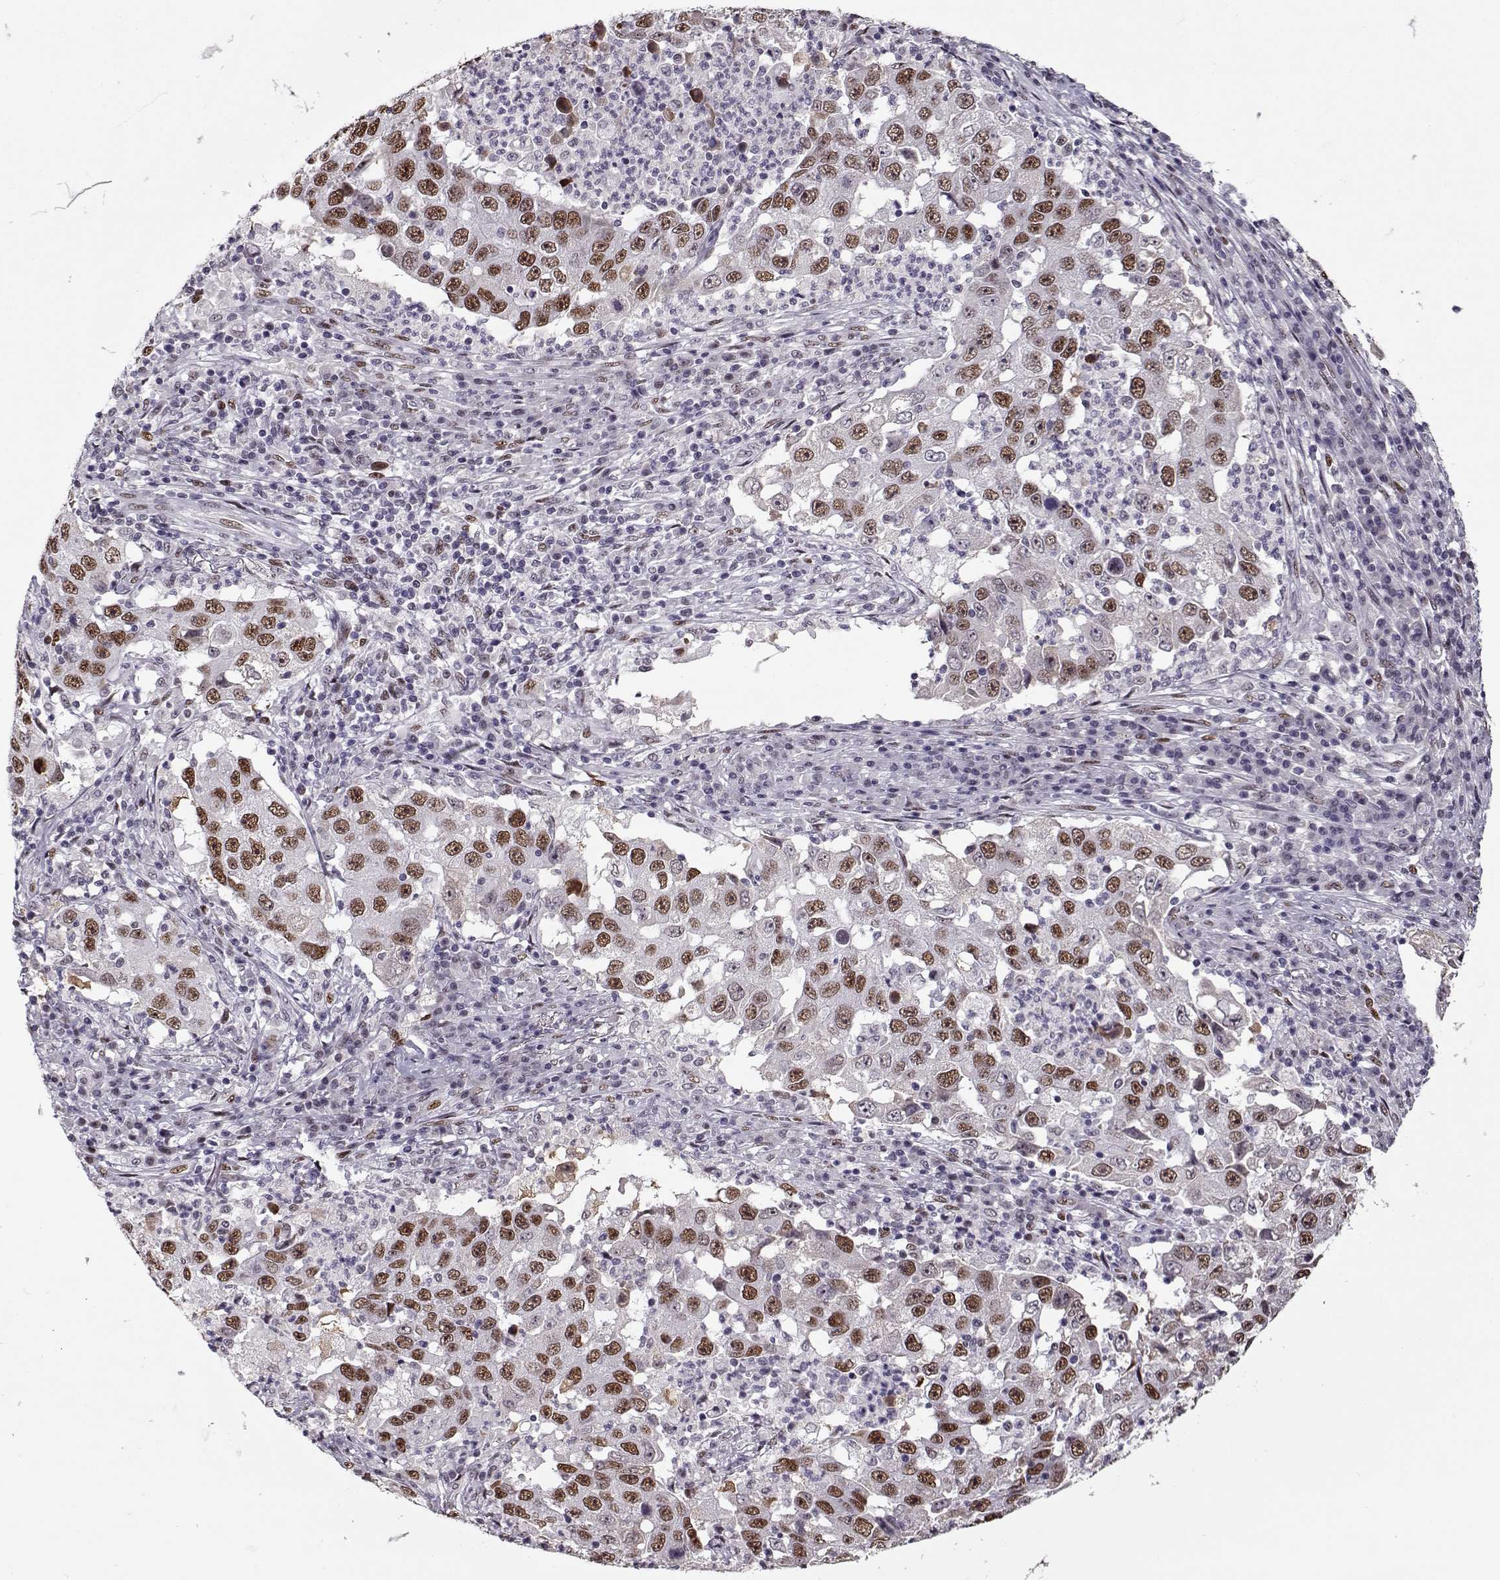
{"staining": {"intensity": "moderate", "quantity": ">75%", "location": "nuclear"}, "tissue": "lung cancer", "cell_type": "Tumor cells", "image_type": "cancer", "snomed": [{"axis": "morphology", "description": "Adenocarcinoma, NOS"}, {"axis": "topography", "description": "Lung"}], "caption": "Immunohistochemical staining of human lung cancer (adenocarcinoma) reveals medium levels of moderate nuclear protein staining in about >75% of tumor cells.", "gene": "PRMT8", "patient": {"sex": "male", "age": 73}}